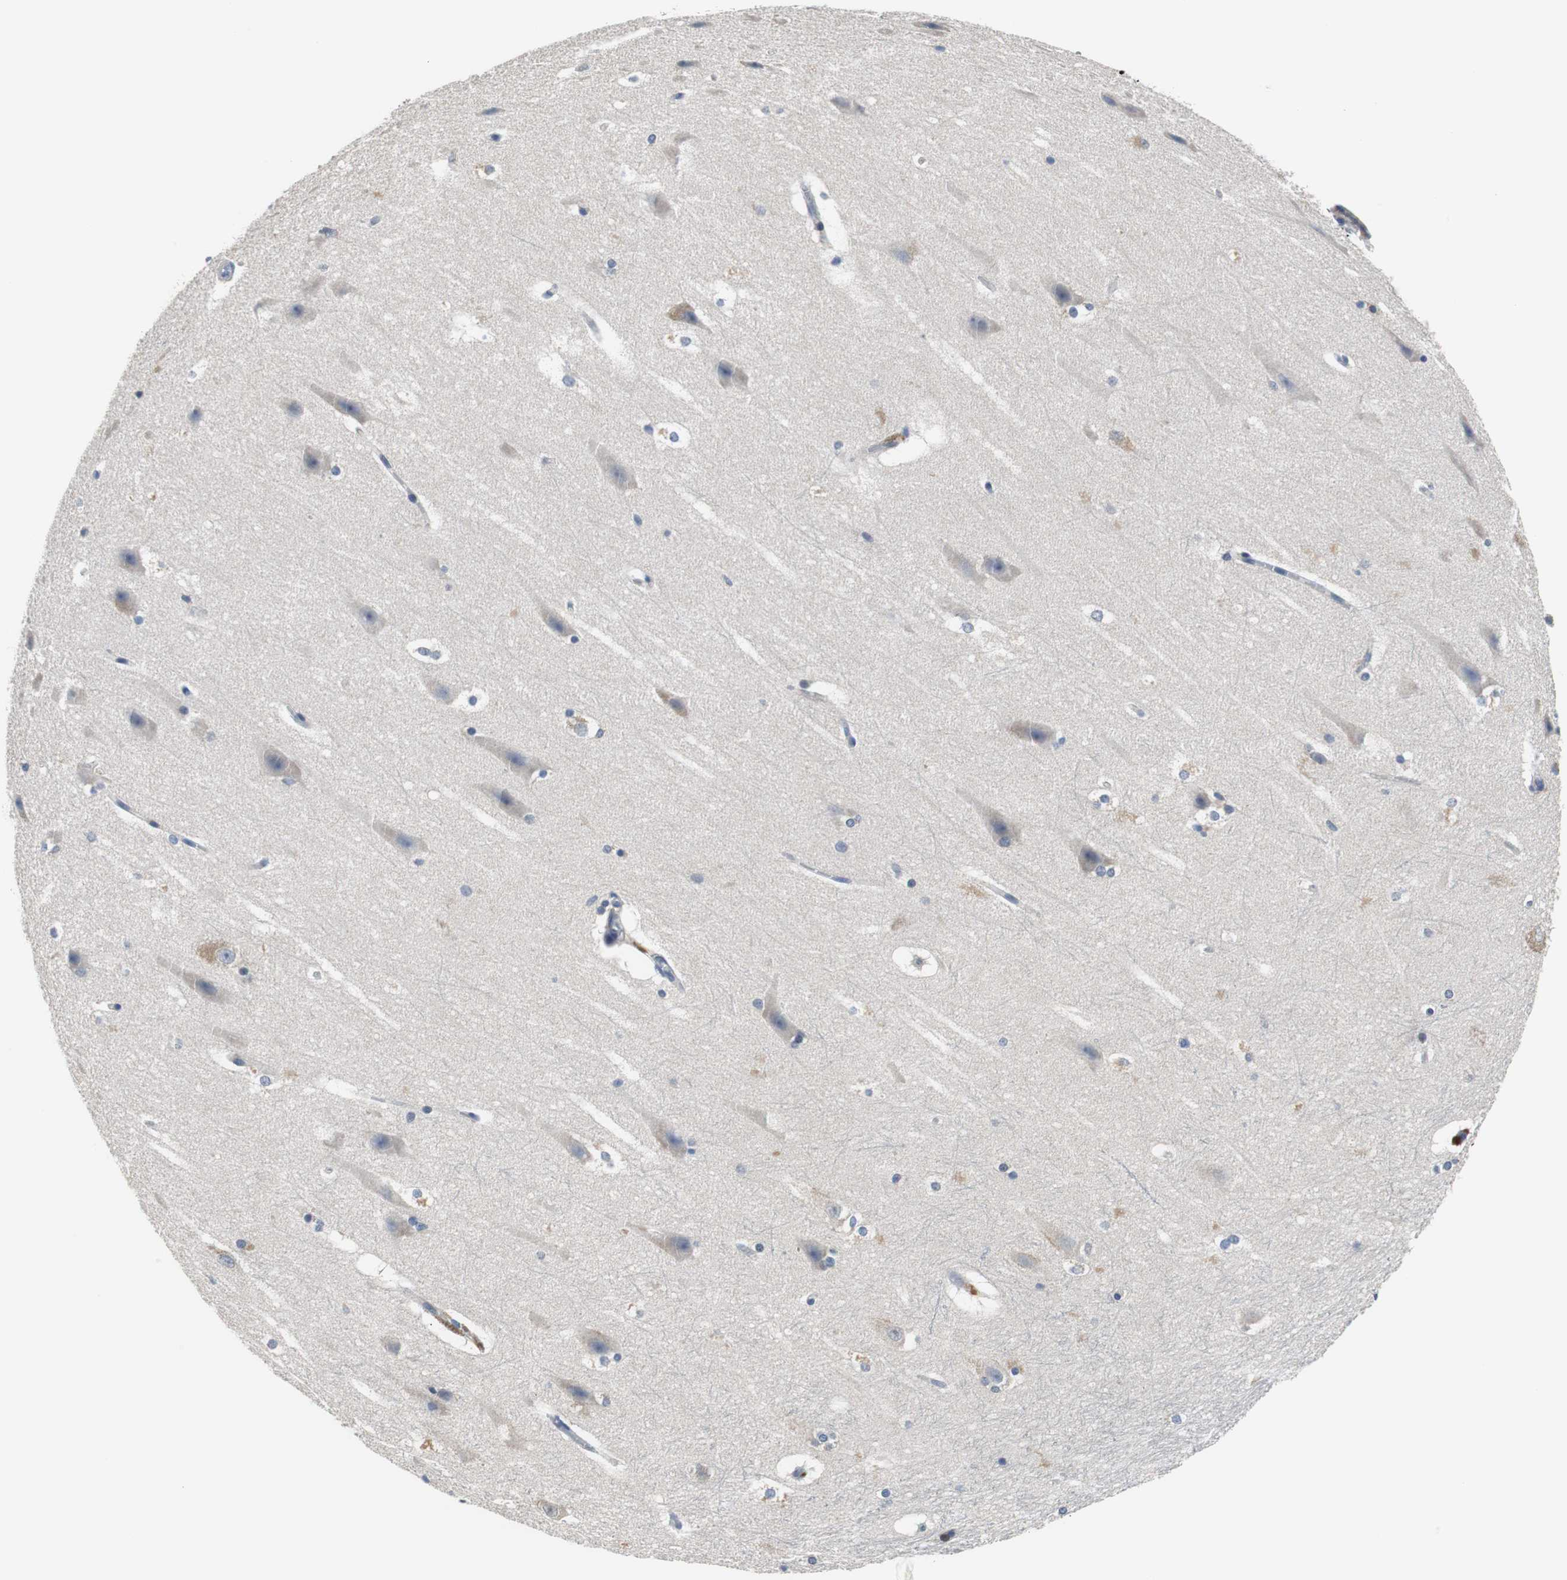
{"staining": {"intensity": "weak", "quantity": "<25%", "location": "cytoplasmic/membranous"}, "tissue": "hippocampus", "cell_type": "Glial cells", "image_type": "normal", "snomed": [{"axis": "morphology", "description": "Normal tissue, NOS"}, {"axis": "topography", "description": "Hippocampus"}], "caption": "Glial cells show no significant expression in normal hippocampus. (IHC, brightfield microscopy, high magnification).", "gene": "PCK1", "patient": {"sex": "female", "age": 19}}